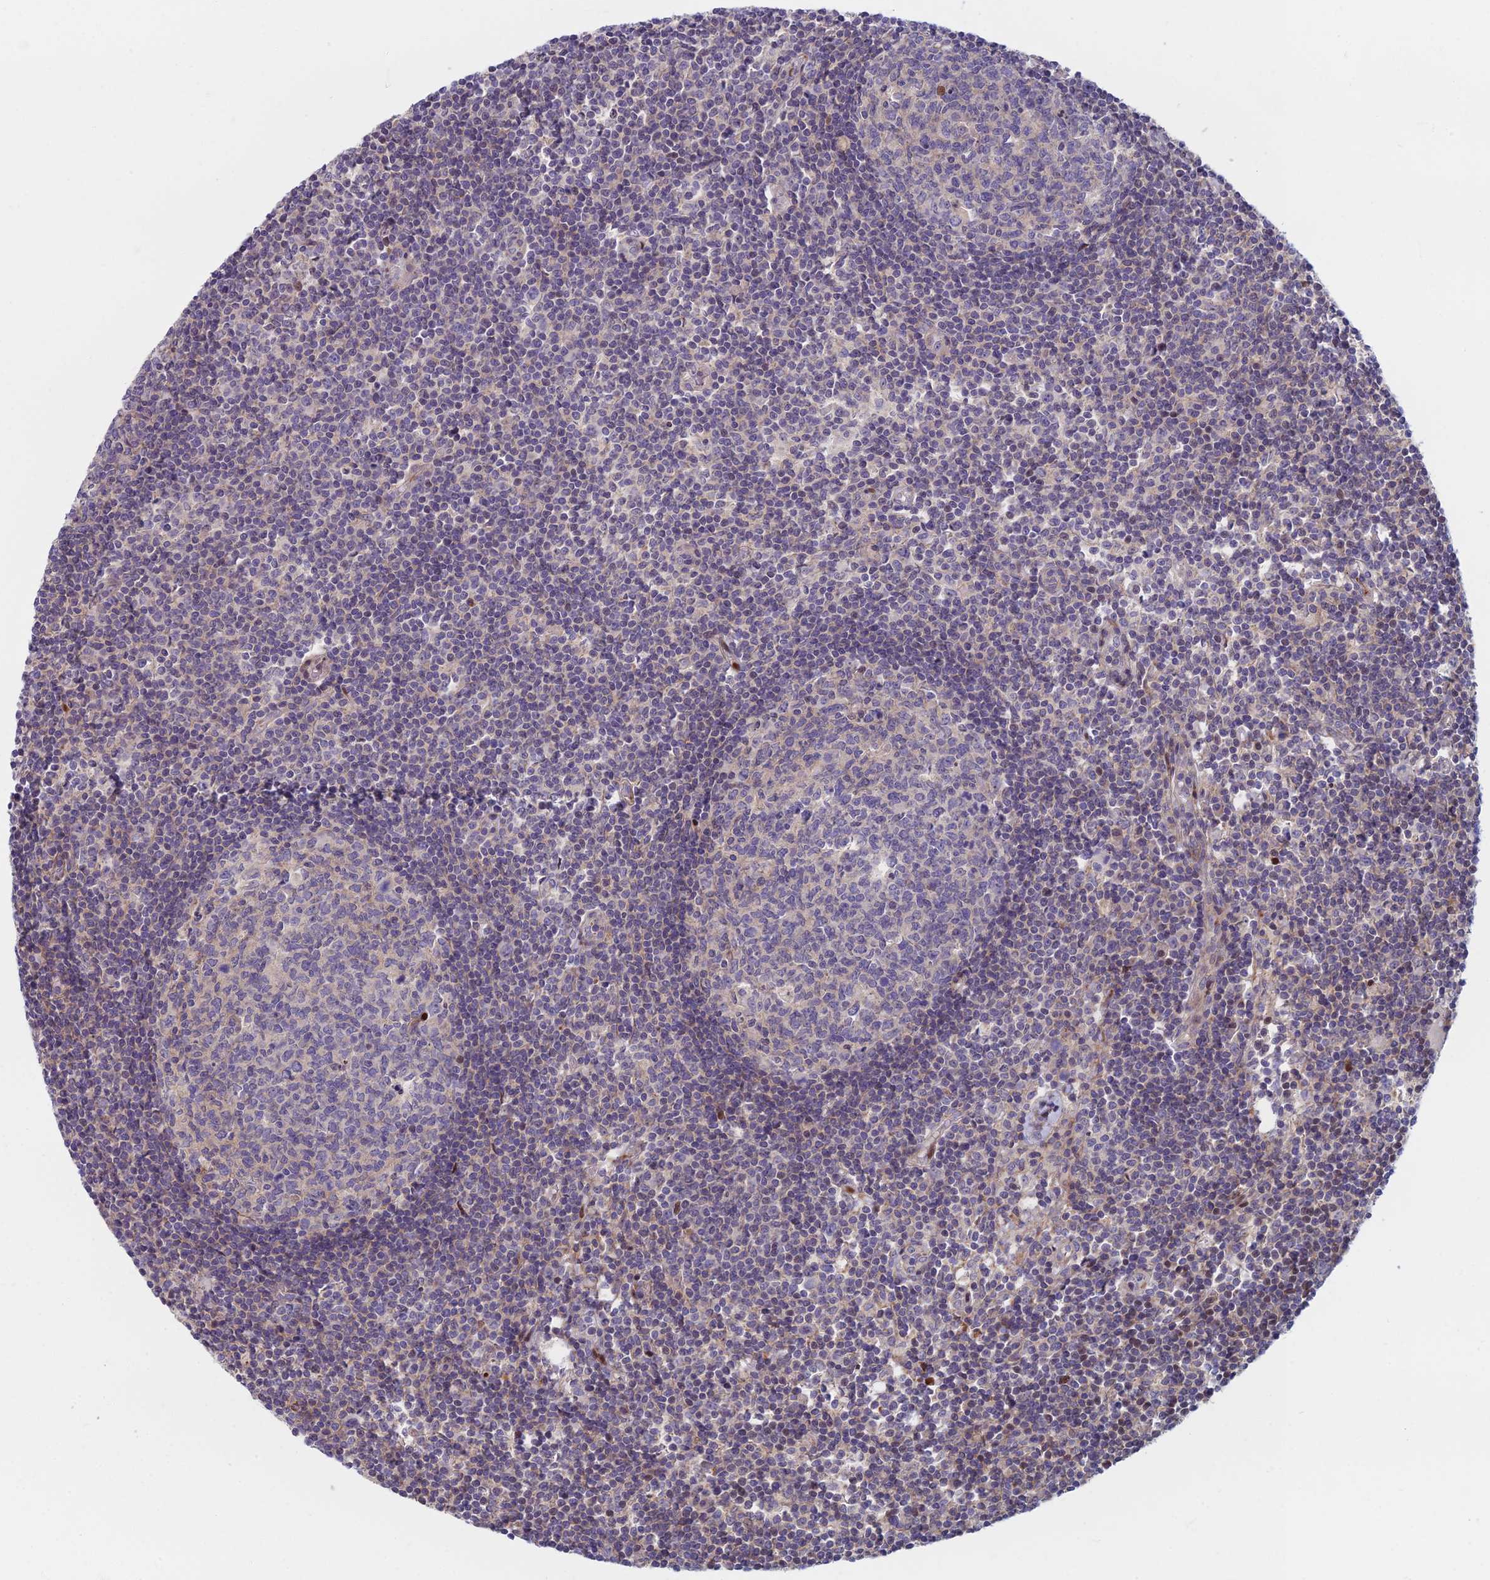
{"staining": {"intensity": "negative", "quantity": "none", "location": "none"}, "tissue": "lymph node", "cell_type": "Germinal center cells", "image_type": "normal", "snomed": [{"axis": "morphology", "description": "Normal tissue, NOS"}, {"axis": "topography", "description": "Lymph node"}], "caption": "Human lymph node stained for a protein using IHC demonstrates no expression in germinal center cells.", "gene": "C15orf40", "patient": {"sex": "female", "age": 55}}